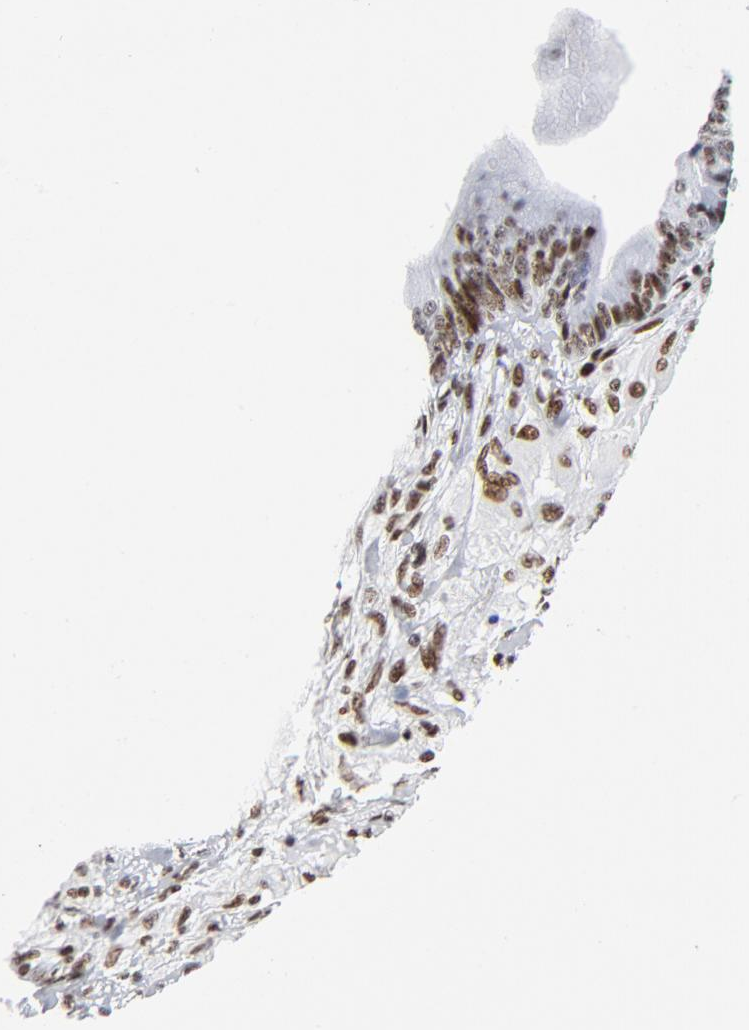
{"staining": {"intensity": "strong", "quantity": ">75%", "location": "nuclear"}, "tissue": "stomach cancer", "cell_type": "Tumor cells", "image_type": "cancer", "snomed": [{"axis": "morphology", "description": "Adenocarcinoma, NOS"}, {"axis": "topography", "description": "Stomach, lower"}], "caption": "Immunohistochemical staining of human stomach adenocarcinoma exhibits high levels of strong nuclear protein staining in about >75% of tumor cells. The staining was performed using DAB, with brown indicating positive protein expression. Nuclei are stained blue with hematoxylin.", "gene": "XRCC5", "patient": {"sex": "female", "age": 86}}